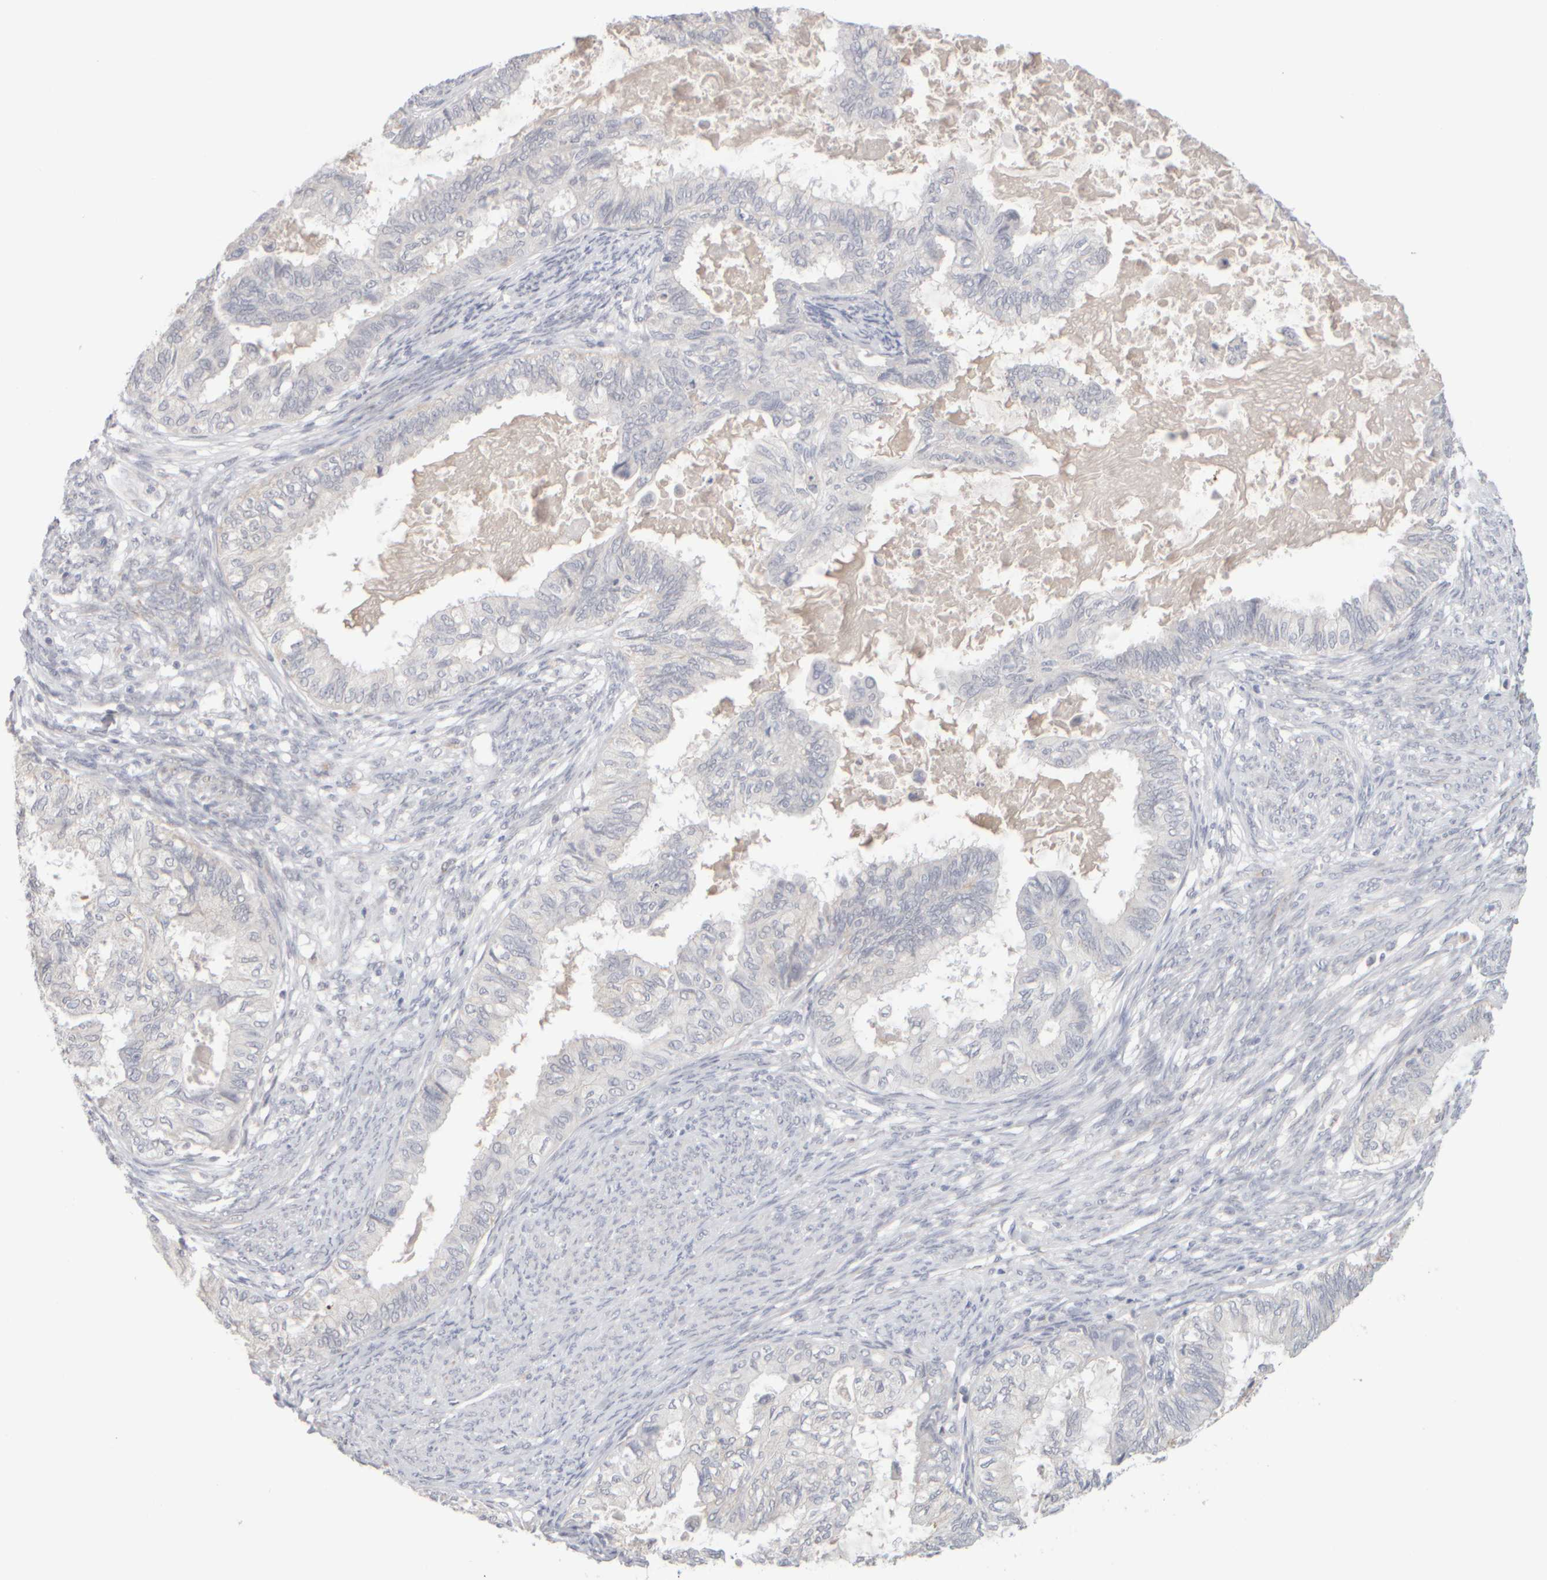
{"staining": {"intensity": "negative", "quantity": "none", "location": "none"}, "tissue": "cervical cancer", "cell_type": "Tumor cells", "image_type": "cancer", "snomed": [{"axis": "morphology", "description": "Normal tissue, NOS"}, {"axis": "morphology", "description": "Adenocarcinoma, NOS"}, {"axis": "topography", "description": "Cervix"}, {"axis": "topography", "description": "Endometrium"}], "caption": "Tumor cells are negative for brown protein staining in adenocarcinoma (cervical).", "gene": "ZNF112", "patient": {"sex": "female", "age": 86}}